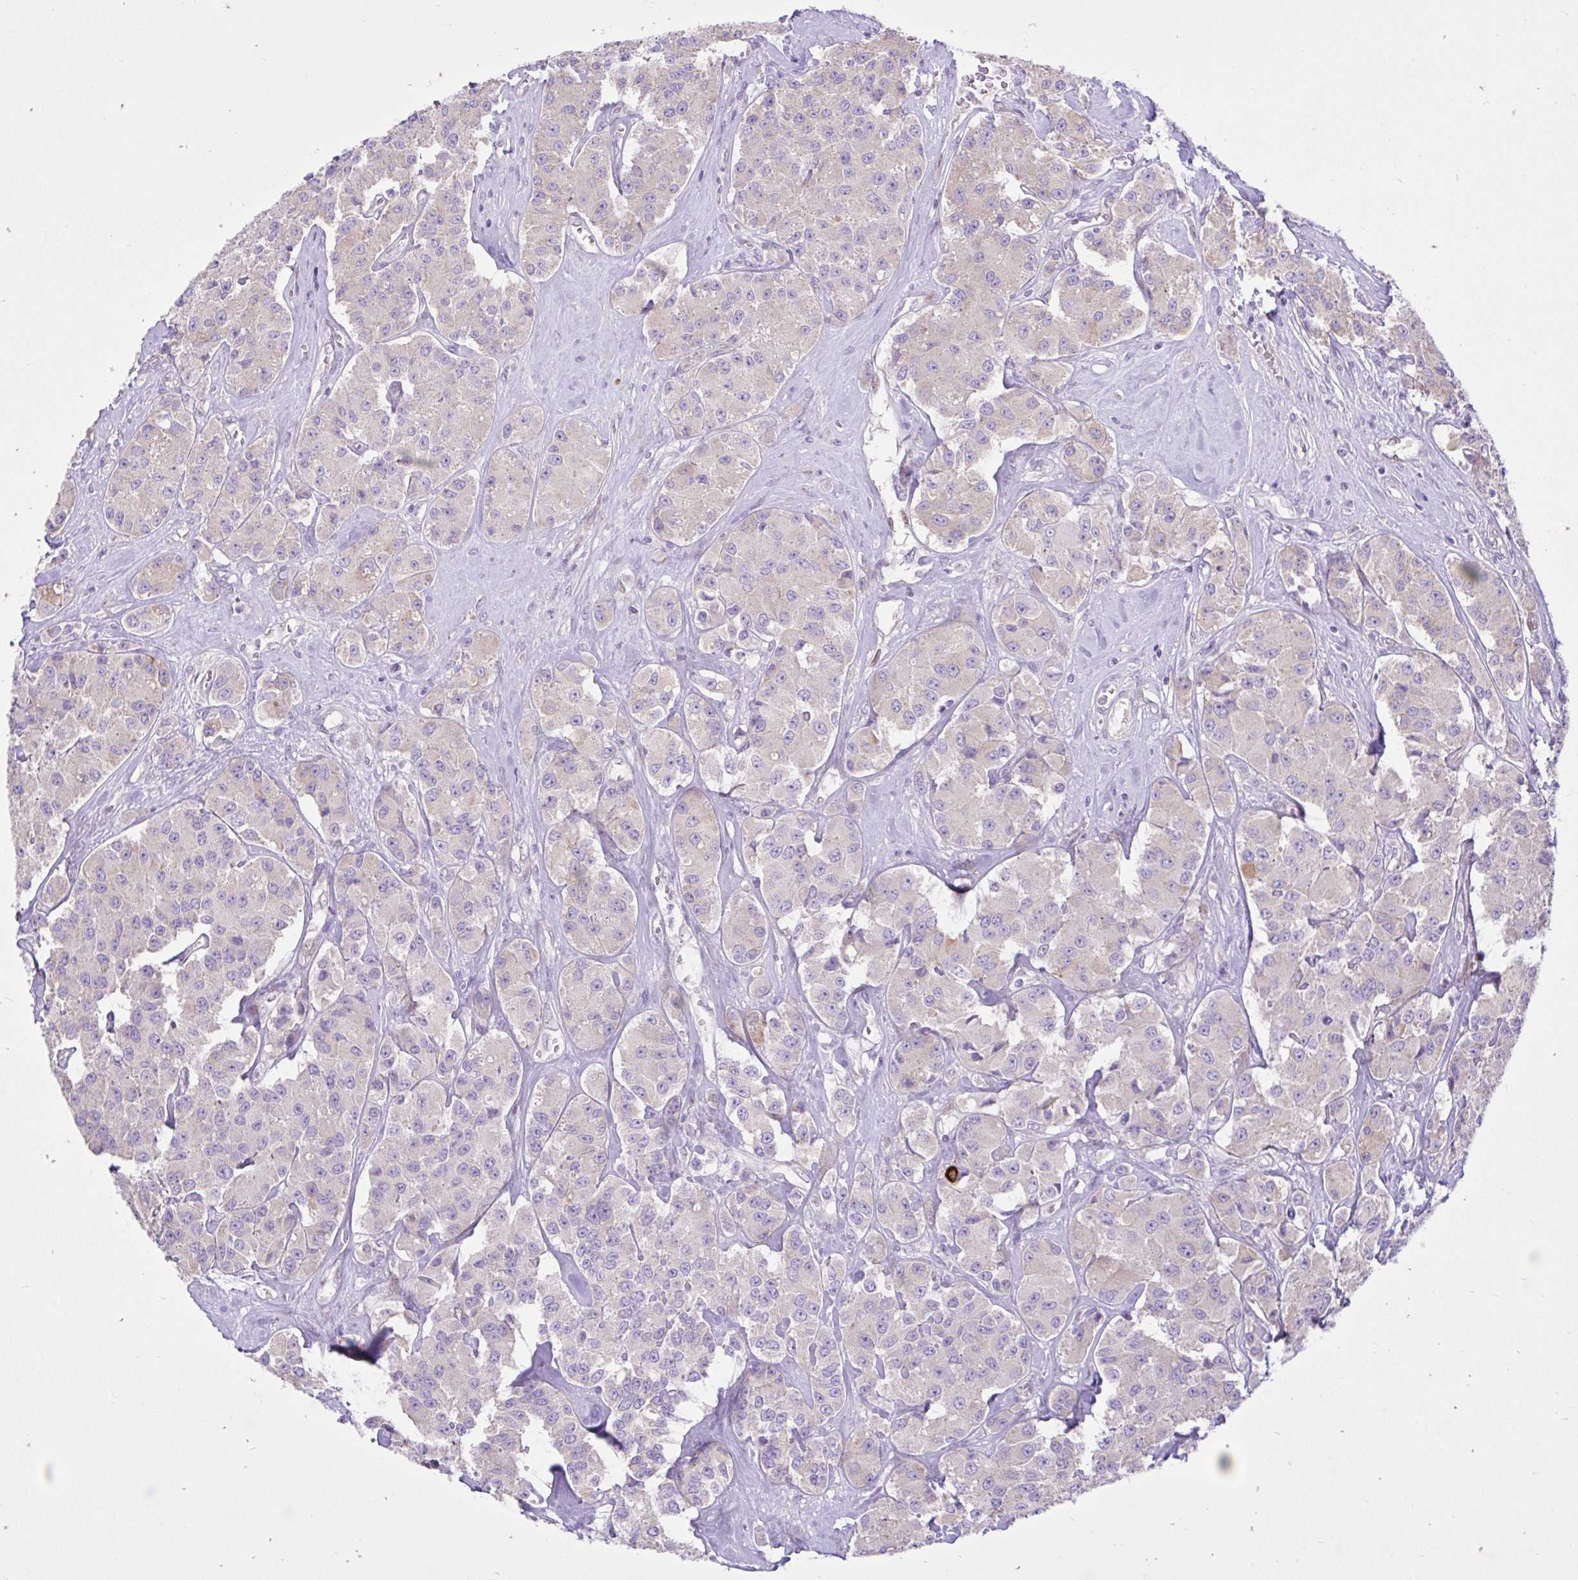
{"staining": {"intensity": "negative", "quantity": "none", "location": "none"}, "tissue": "carcinoid", "cell_type": "Tumor cells", "image_type": "cancer", "snomed": [{"axis": "morphology", "description": "Carcinoid, malignant, NOS"}, {"axis": "topography", "description": "Pancreas"}], "caption": "The image displays no significant staining in tumor cells of carcinoid.", "gene": "EEF1A2", "patient": {"sex": "male", "age": 41}}